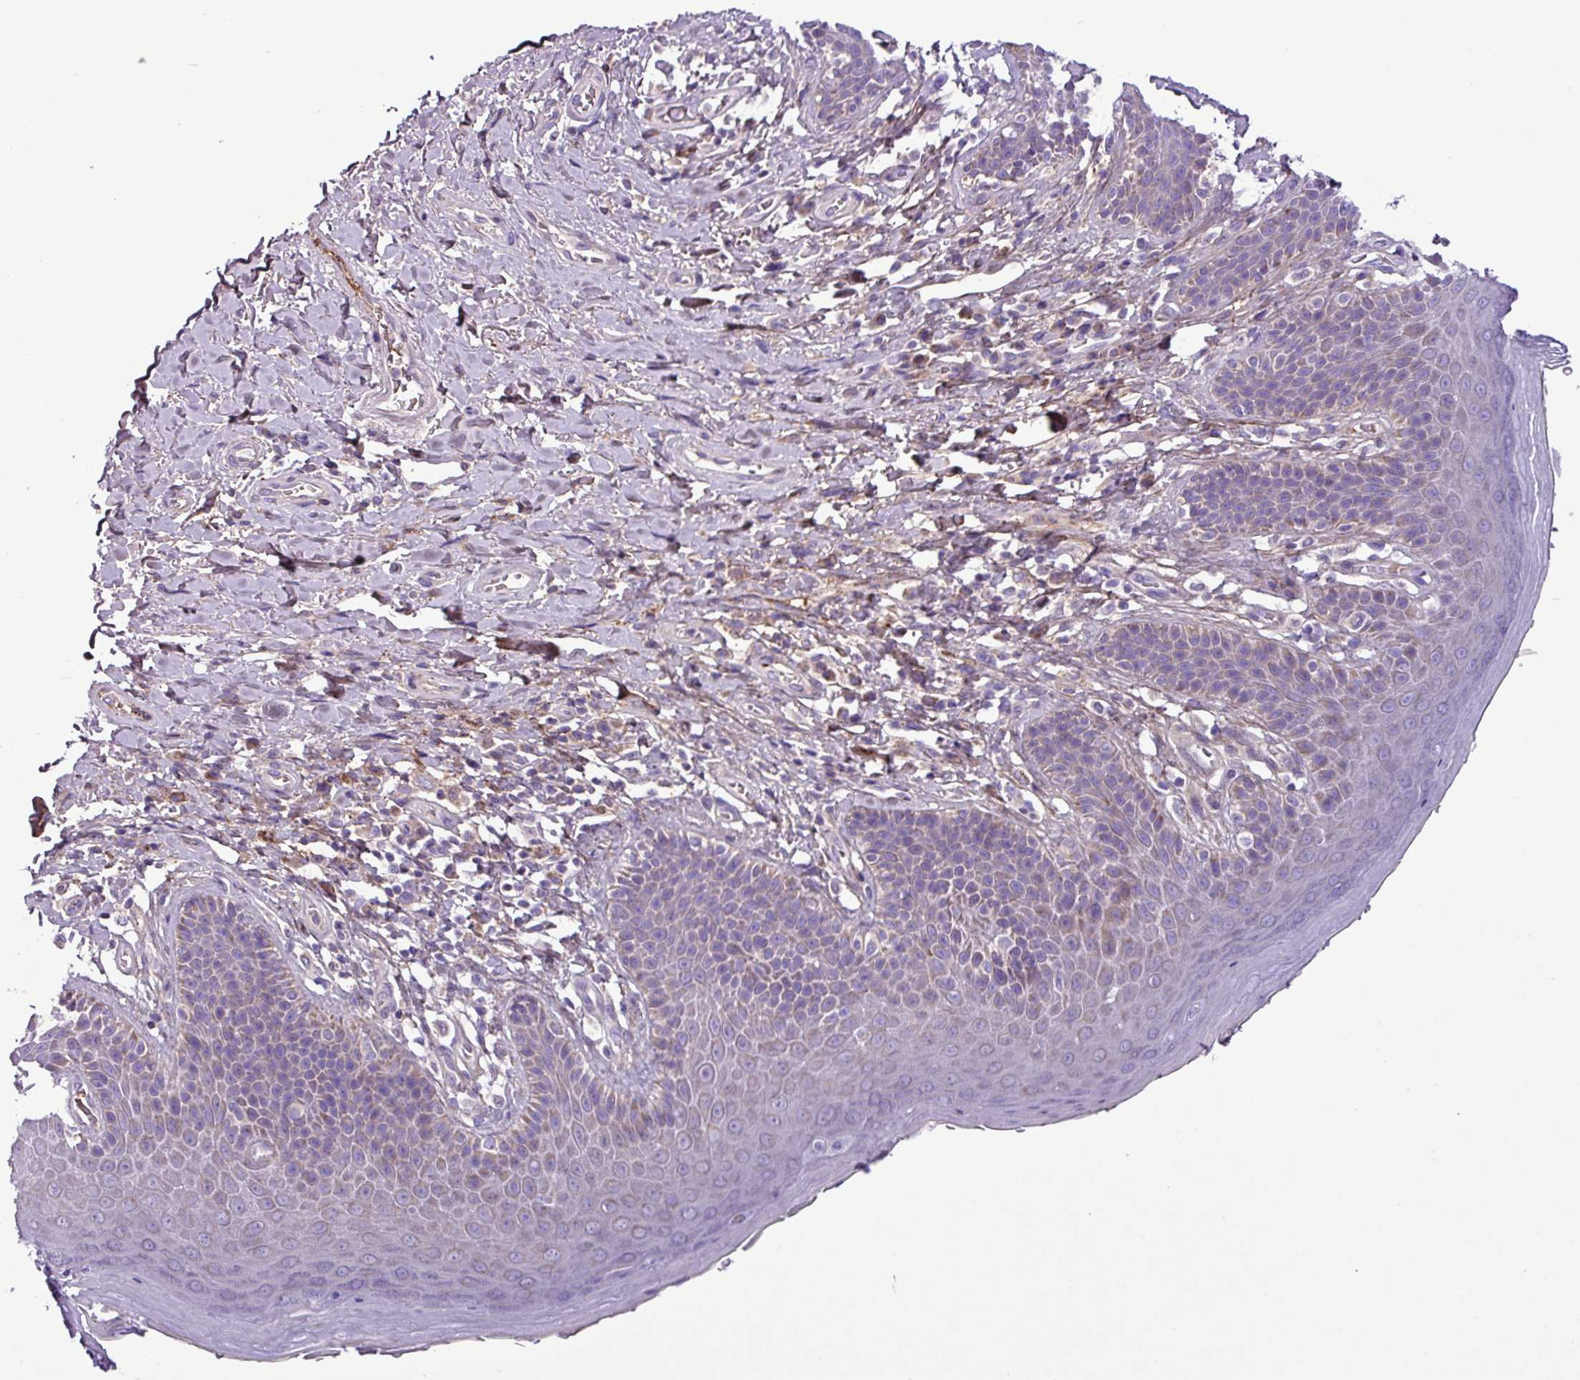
{"staining": {"intensity": "moderate", "quantity": "<25%", "location": "cytoplasmic/membranous"}, "tissue": "skin", "cell_type": "Epidermal cells", "image_type": "normal", "snomed": [{"axis": "morphology", "description": "Normal tissue, NOS"}, {"axis": "topography", "description": "Anal"}], "caption": "IHC (DAB (3,3'-diaminobenzidine)) staining of unremarkable skin shows moderate cytoplasmic/membranous protein expression in approximately <25% of epidermal cells. (brown staining indicates protein expression, while blue staining denotes nuclei).", "gene": "FAM183A", "patient": {"sex": "female", "age": 89}}